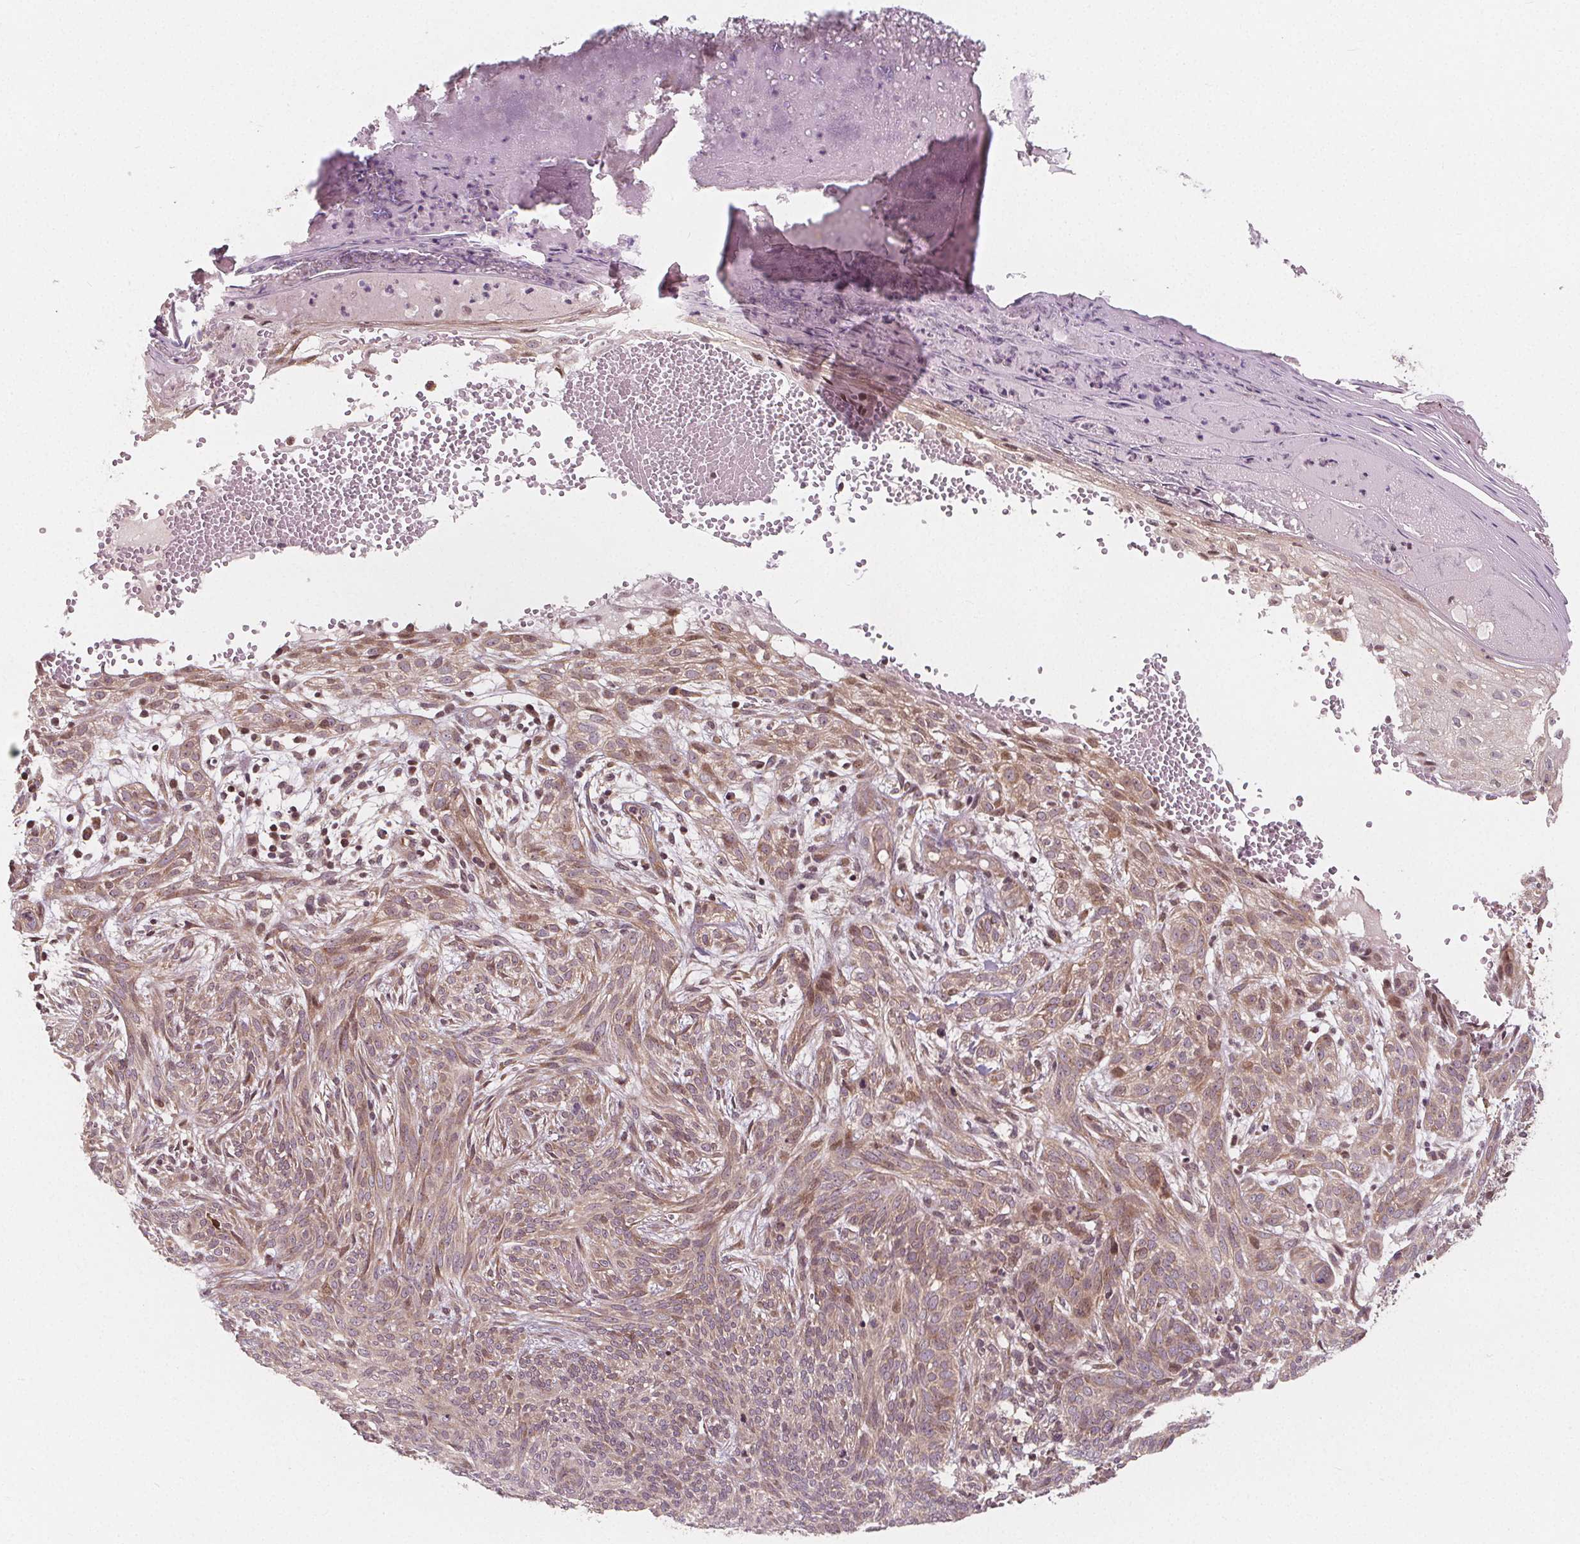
{"staining": {"intensity": "weak", "quantity": ">75%", "location": "cytoplasmic/membranous,nuclear"}, "tissue": "skin cancer", "cell_type": "Tumor cells", "image_type": "cancer", "snomed": [{"axis": "morphology", "description": "Basal cell carcinoma"}, {"axis": "topography", "description": "Skin"}], "caption": "An image of skin basal cell carcinoma stained for a protein exhibits weak cytoplasmic/membranous and nuclear brown staining in tumor cells.", "gene": "AKT1S1", "patient": {"sex": "male", "age": 84}}